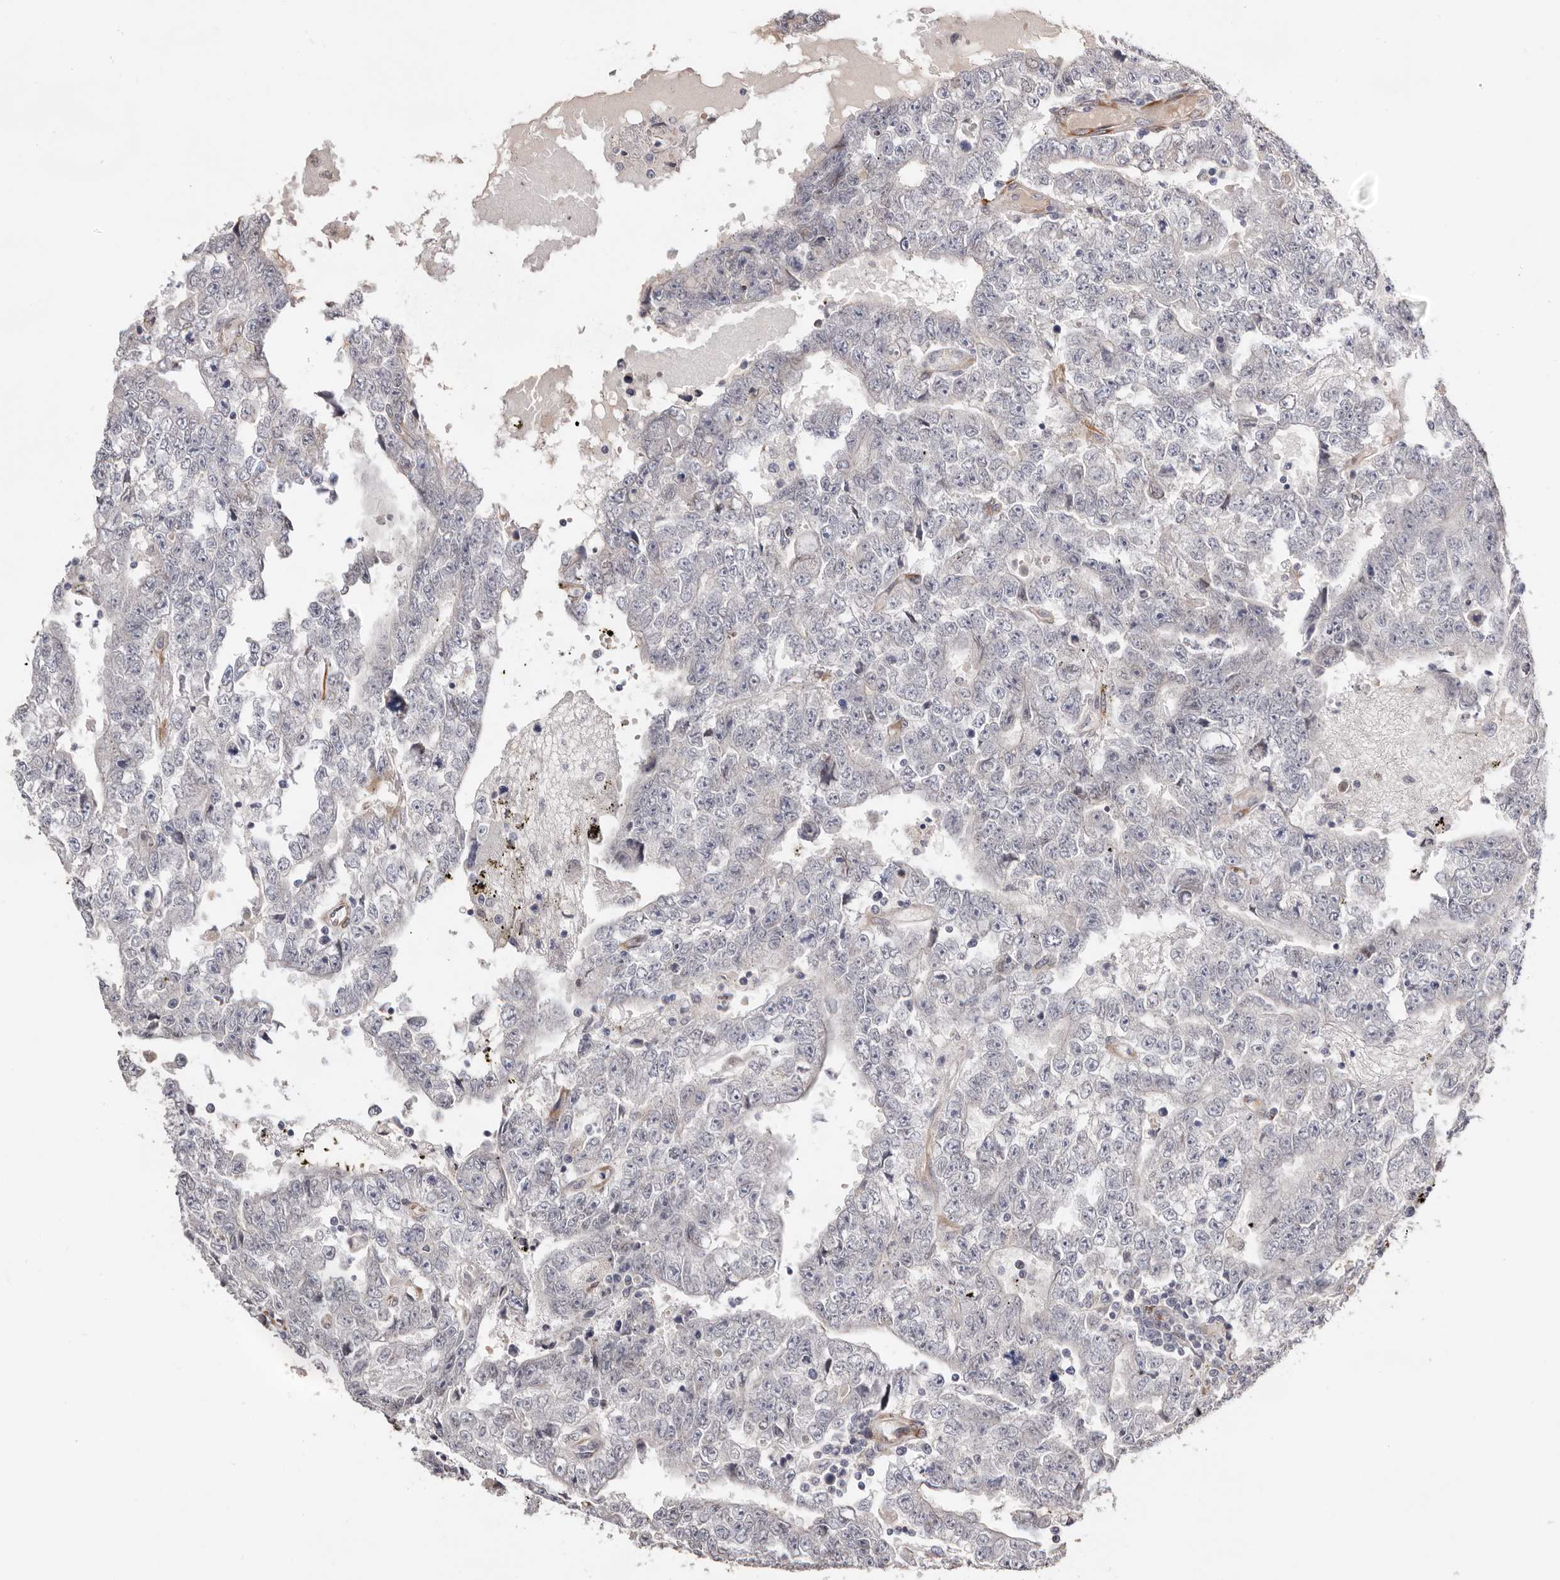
{"staining": {"intensity": "negative", "quantity": "none", "location": "none"}, "tissue": "testis cancer", "cell_type": "Tumor cells", "image_type": "cancer", "snomed": [{"axis": "morphology", "description": "Carcinoma, Embryonal, NOS"}, {"axis": "topography", "description": "Testis"}], "caption": "Image shows no protein positivity in tumor cells of testis cancer (embryonal carcinoma) tissue.", "gene": "USH1C", "patient": {"sex": "male", "age": 25}}